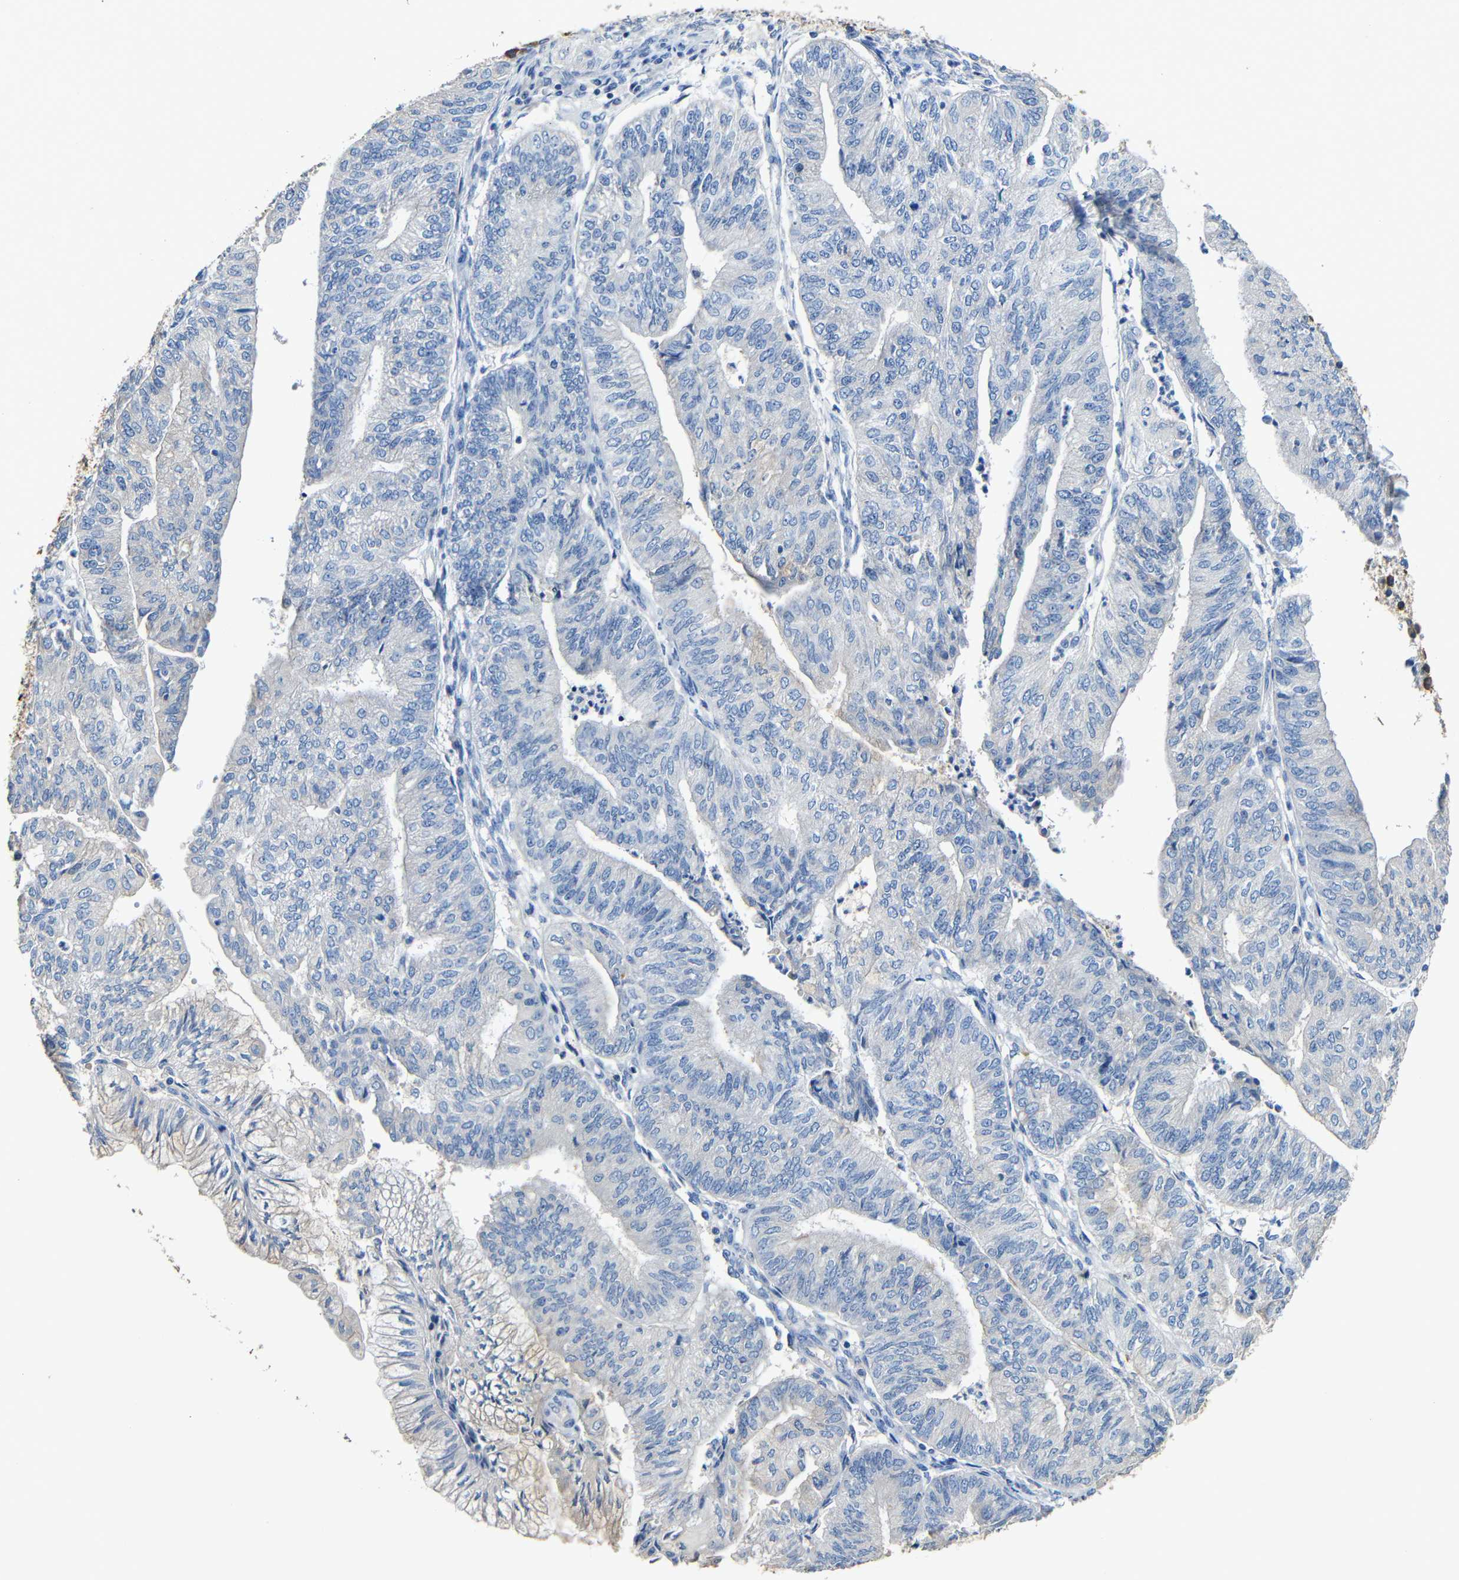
{"staining": {"intensity": "negative", "quantity": "none", "location": "none"}, "tissue": "endometrial cancer", "cell_type": "Tumor cells", "image_type": "cancer", "snomed": [{"axis": "morphology", "description": "Adenocarcinoma, NOS"}, {"axis": "topography", "description": "Endometrium"}], "caption": "Immunohistochemistry of adenocarcinoma (endometrial) reveals no expression in tumor cells. (IHC, brightfield microscopy, high magnification).", "gene": "ACKR2", "patient": {"sex": "female", "age": 59}}